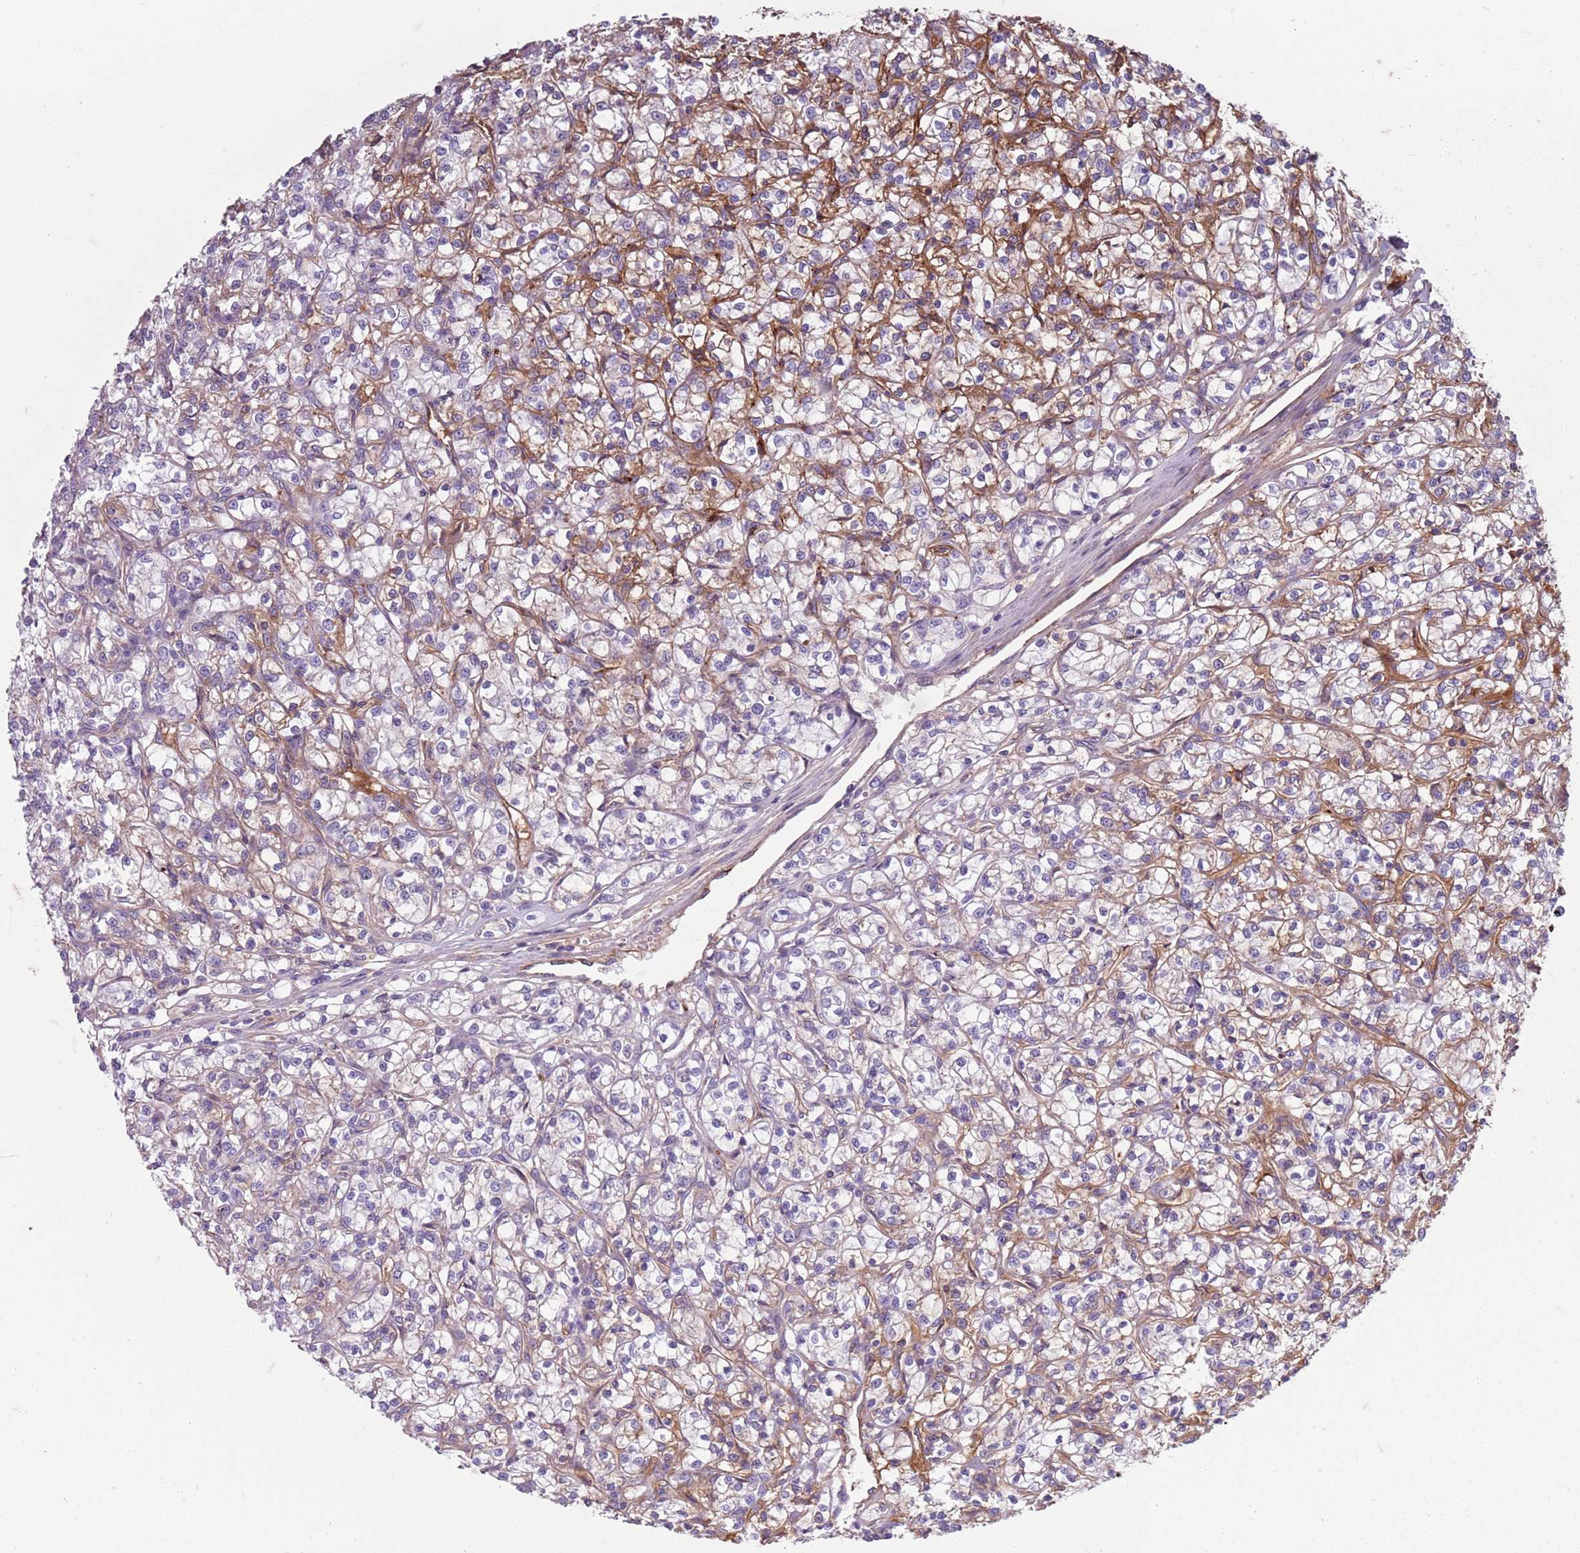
{"staining": {"intensity": "negative", "quantity": "none", "location": "none"}, "tissue": "renal cancer", "cell_type": "Tumor cells", "image_type": "cancer", "snomed": [{"axis": "morphology", "description": "Adenocarcinoma, NOS"}, {"axis": "topography", "description": "Kidney"}], "caption": "Renal cancer was stained to show a protein in brown. There is no significant staining in tumor cells. The staining is performed using DAB (3,3'-diaminobenzidine) brown chromogen with nuclei counter-stained in using hematoxylin.", "gene": "TAS2R38", "patient": {"sex": "female", "age": 59}}